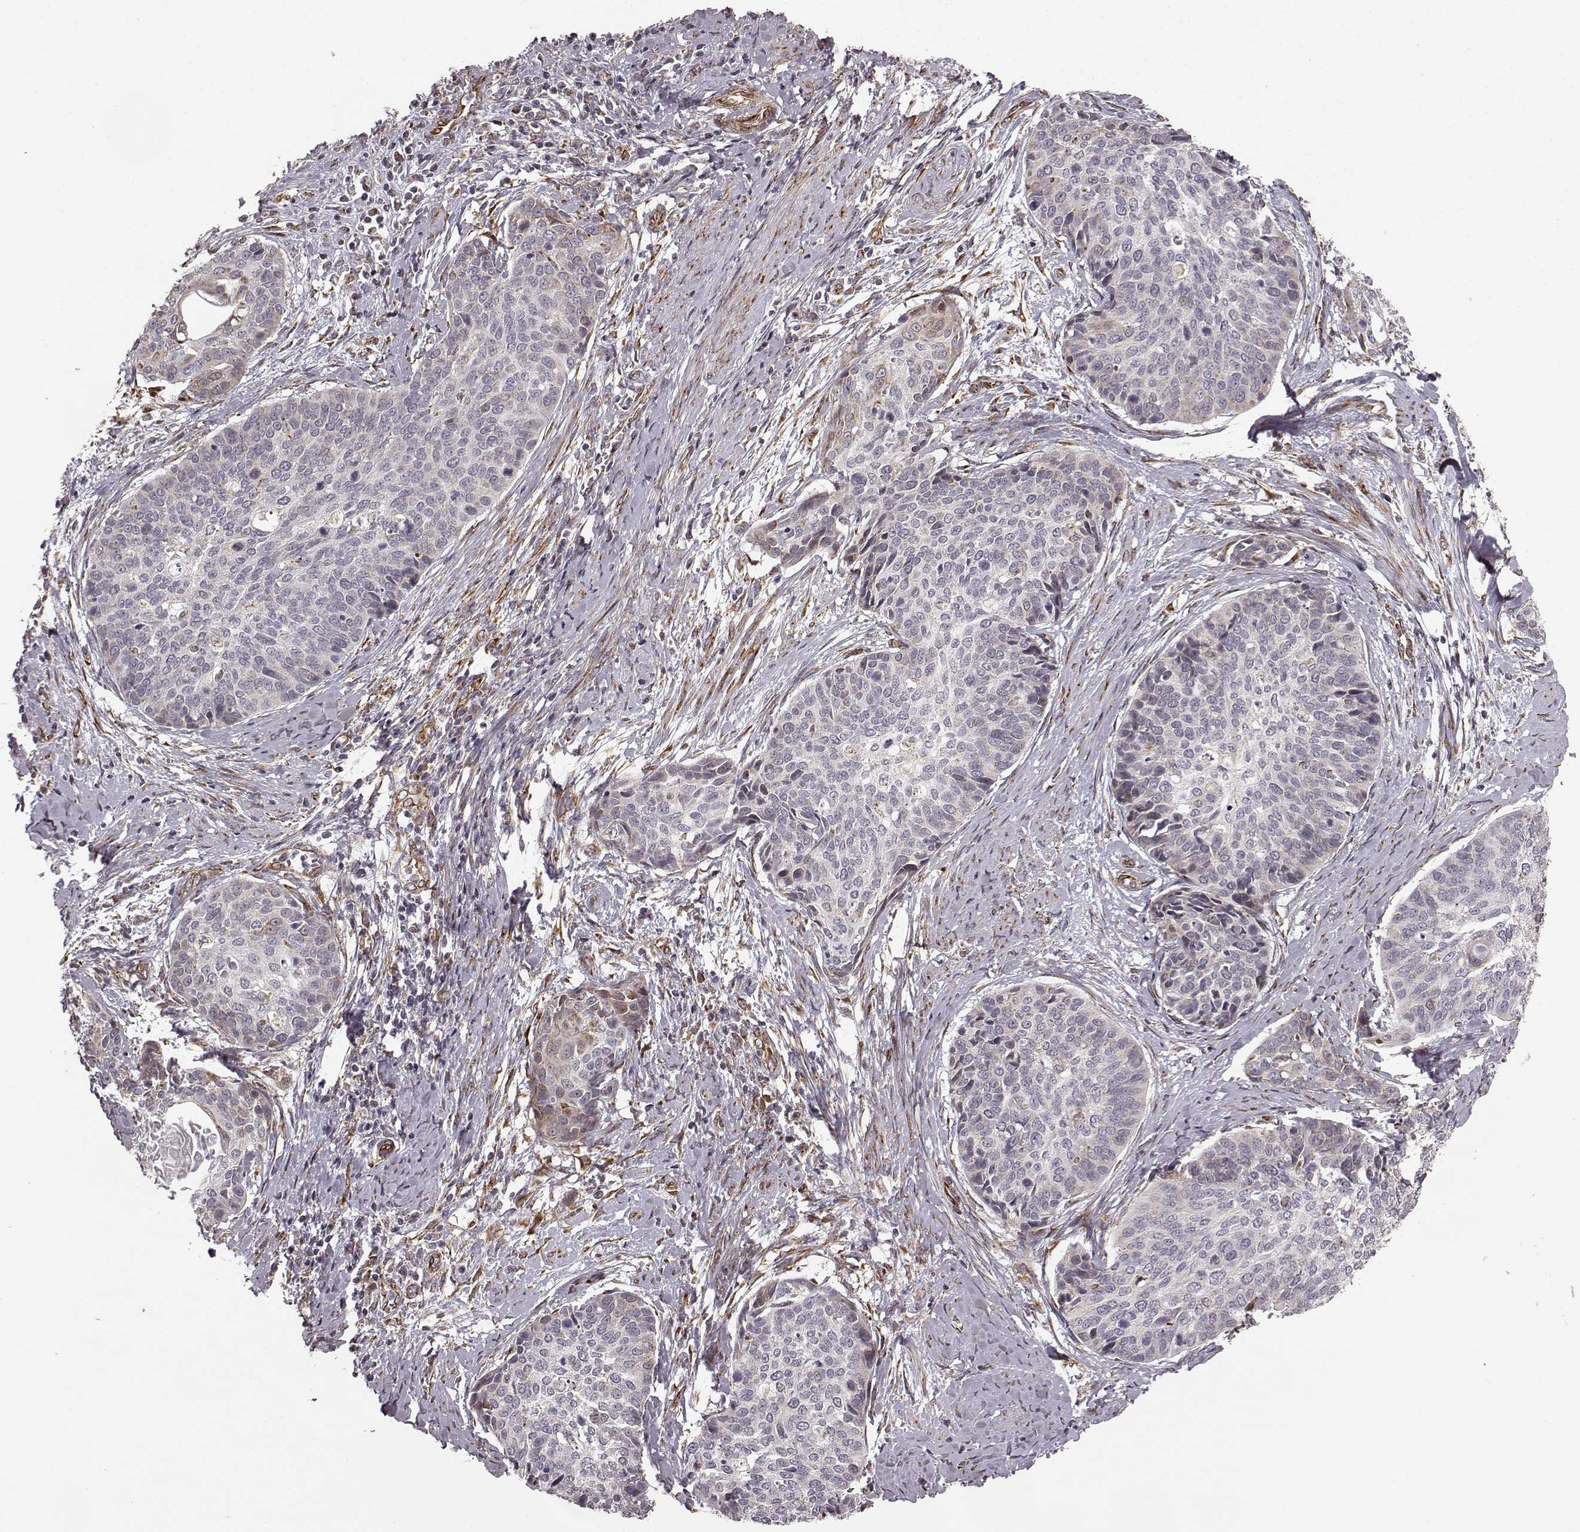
{"staining": {"intensity": "negative", "quantity": "none", "location": "none"}, "tissue": "cervical cancer", "cell_type": "Tumor cells", "image_type": "cancer", "snomed": [{"axis": "morphology", "description": "Squamous cell carcinoma, NOS"}, {"axis": "topography", "description": "Cervix"}], "caption": "Histopathology image shows no protein staining in tumor cells of cervical cancer (squamous cell carcinoma) tissue.", "gene": "TMEM14A", "patient": {"sex": "female", "age": 69}}